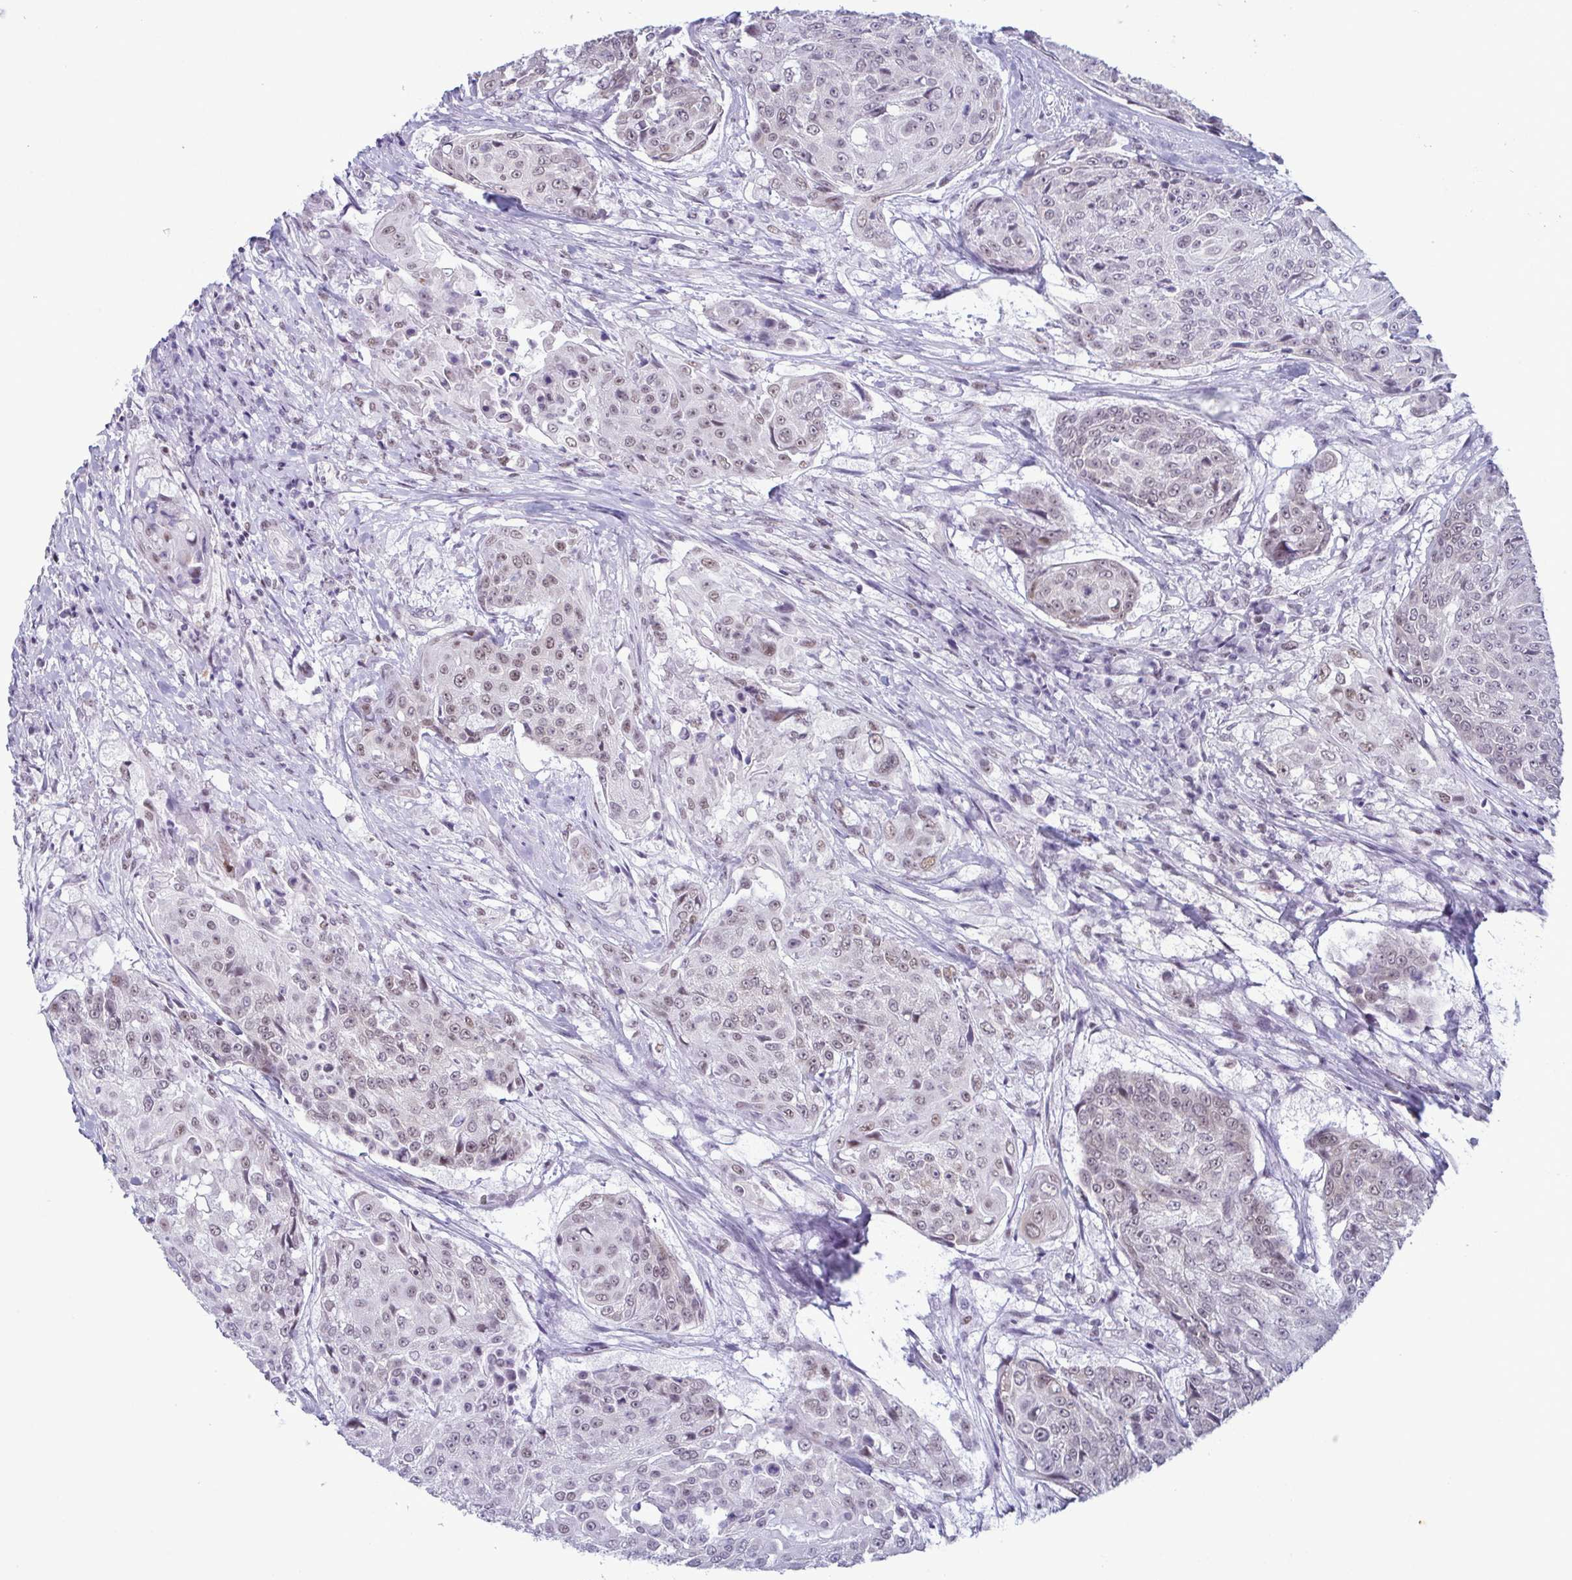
{"staining": {"intensity": "weak", "quantity": "25%-75%", "location": "nuclear"}, "tissue": "urothelial cancer", "cell_type": "Tumor cells", "image_type": "cancer", "snomed": [{"axis": "morphology", "description": "Urothelial carcinoma, High grade"}, {"axis": "topography", "description": "Urinary bladder"}], "caption": "DAB (3,3'-diaminobenzidine) immunohistochemical staining of high-grade urothelial carcinoma demonstrates weak nuclear protein staining in approximately 25%-75% of tumor cells. (DAB (3,3'-diaminobenzidine) IHC with brightfield microscopy, high magnification).", "gene": "RBM7", "patient": {"sex": "female", "age": 63}}